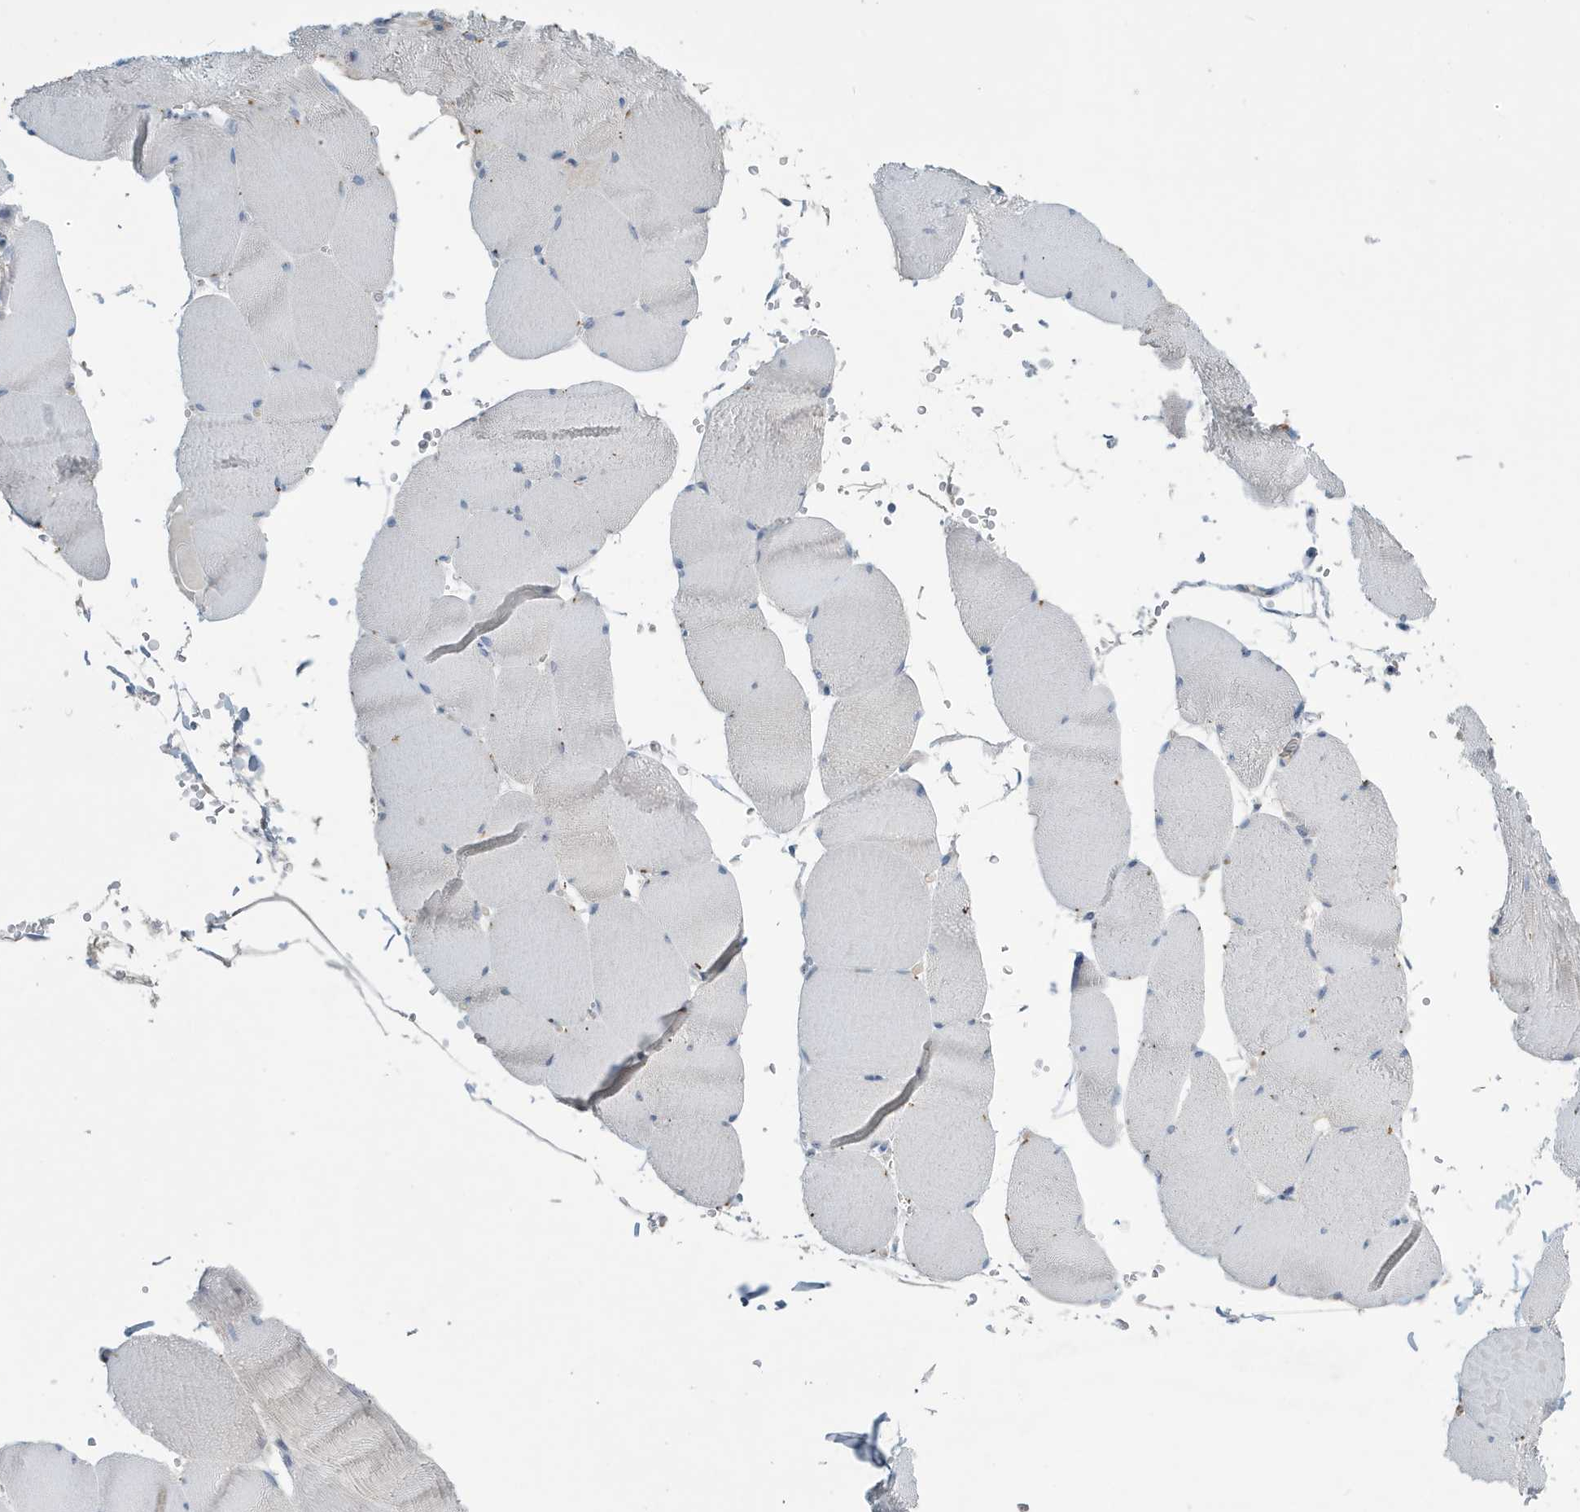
{"staining": {"intensity": "negative", "quantity": "none", "location": "none"}, "tissue": "skeletal muscle", "cell_type": "Myocytes", "image_type": "normal", "snomed": [{"axis": "morphology", "description": "Normal tissue, NOS"}, {"axis": "topography", "description": "Skeletal muscle"}, {"axis": "topography", "description": "Head-Neck"}], "caption": "Unremarkable skeletal muscle was stained to show a protein in brown. There is no significant expression in myocytes. Brightfield microscopy of IHC stained with DAB (brown) and hematoxylin (blue), captured at high magnification.", "gene": "UGT2B4", "patient": {"sex": "male", "age": 66}}